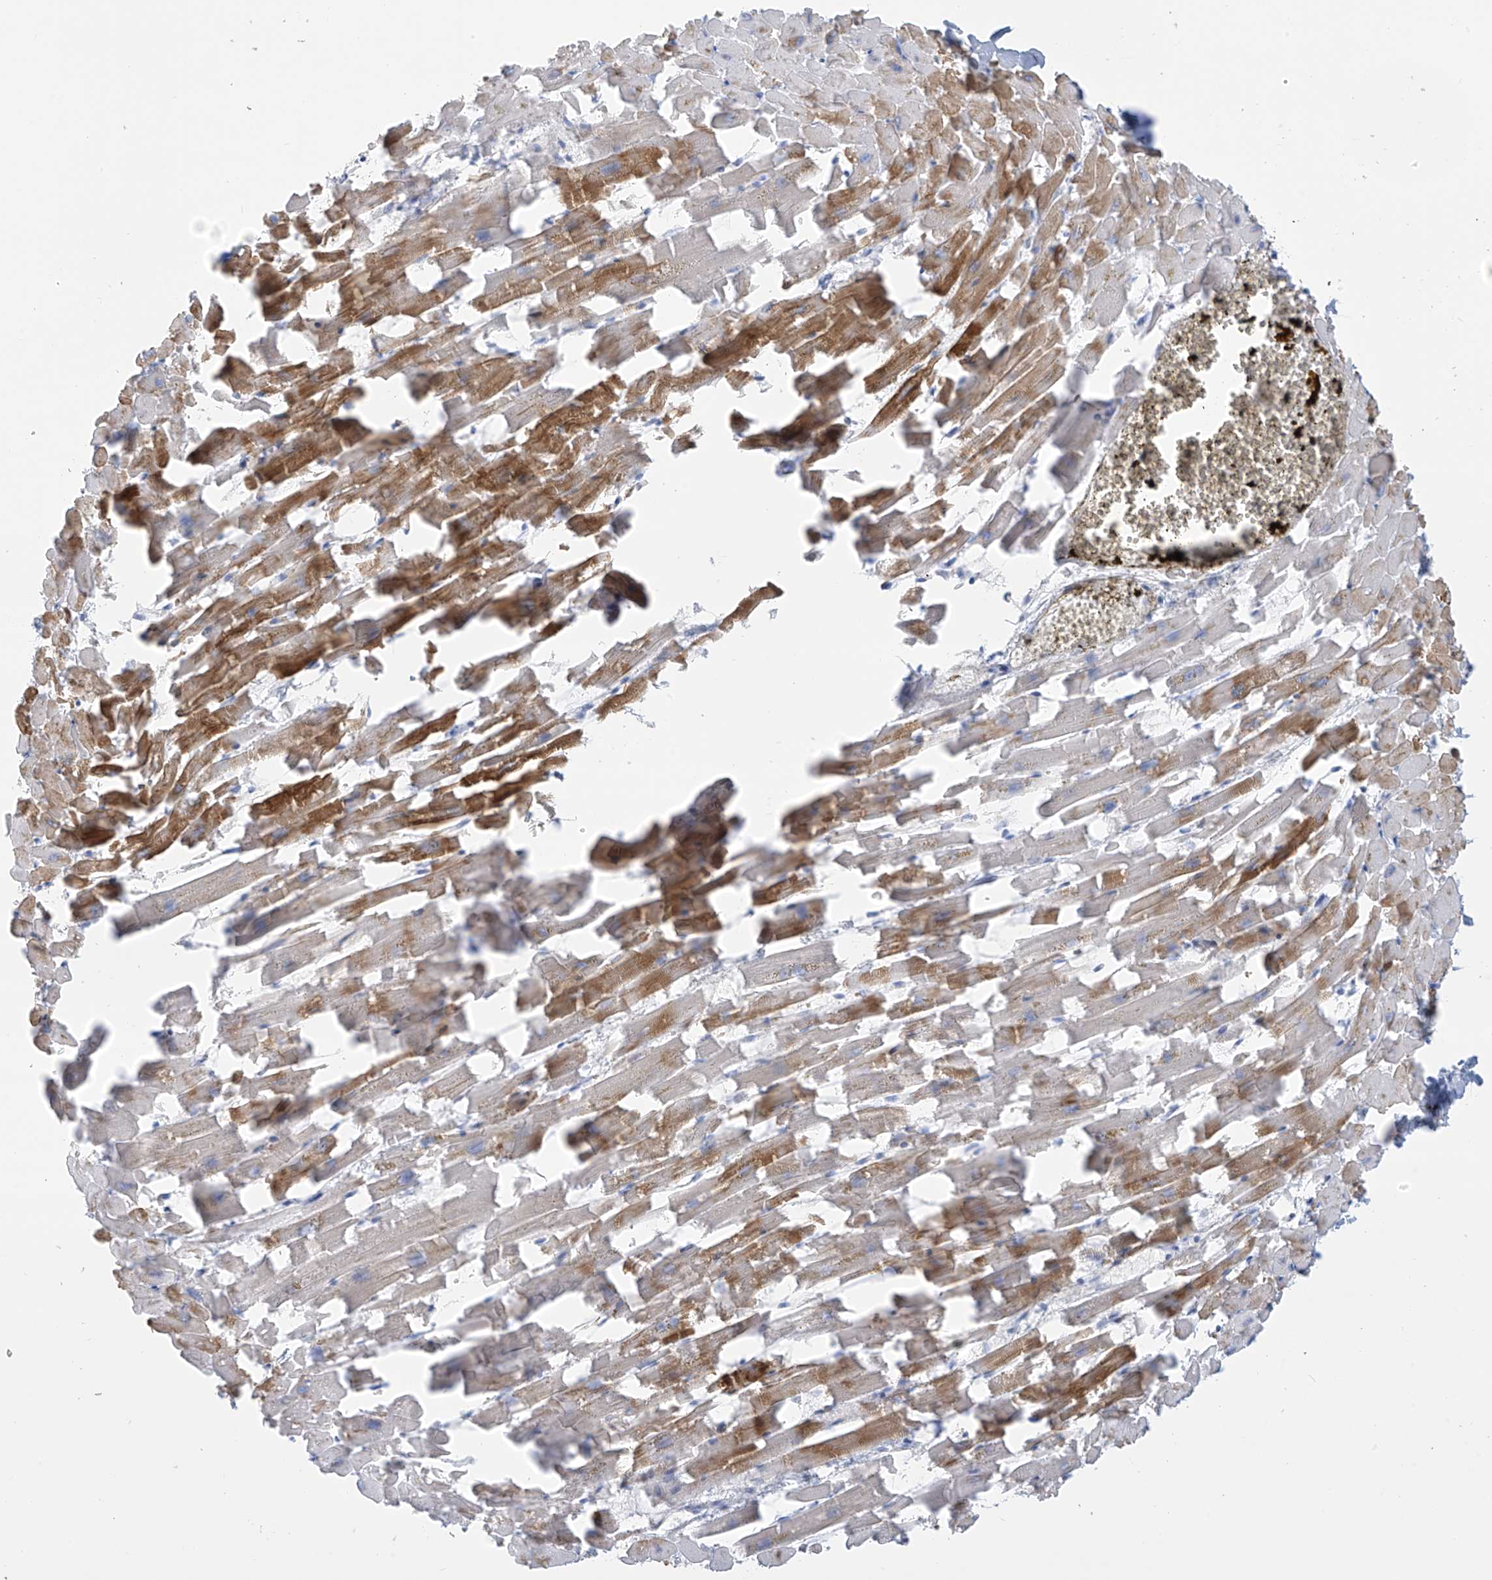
{"staining": {"intensity": "strong", "quantity": "25%-75%", "location": "cytoplasmic/membranous"}, "tissue": "heart muscle", "cell_type": "Cardiomyocytes", "image_type": "normal", "snomed": [{"axis": "morphology", "description": "Normal tissue, NOS"}, {"axis": "topography", "description": "Heart"}], "caption": "Immunohistochemistry (IHC) image of unremarkable heart muscle: heart muscle stained using IHC shows high levels of strong protein expression localized specifically in the cytoplasmic/membranous of cardiomyocytes, appearing as a cytoplasmic/membranous brown color.", "gene": "TRMT2B", "patient": {"sex": "female", "age": 64}}